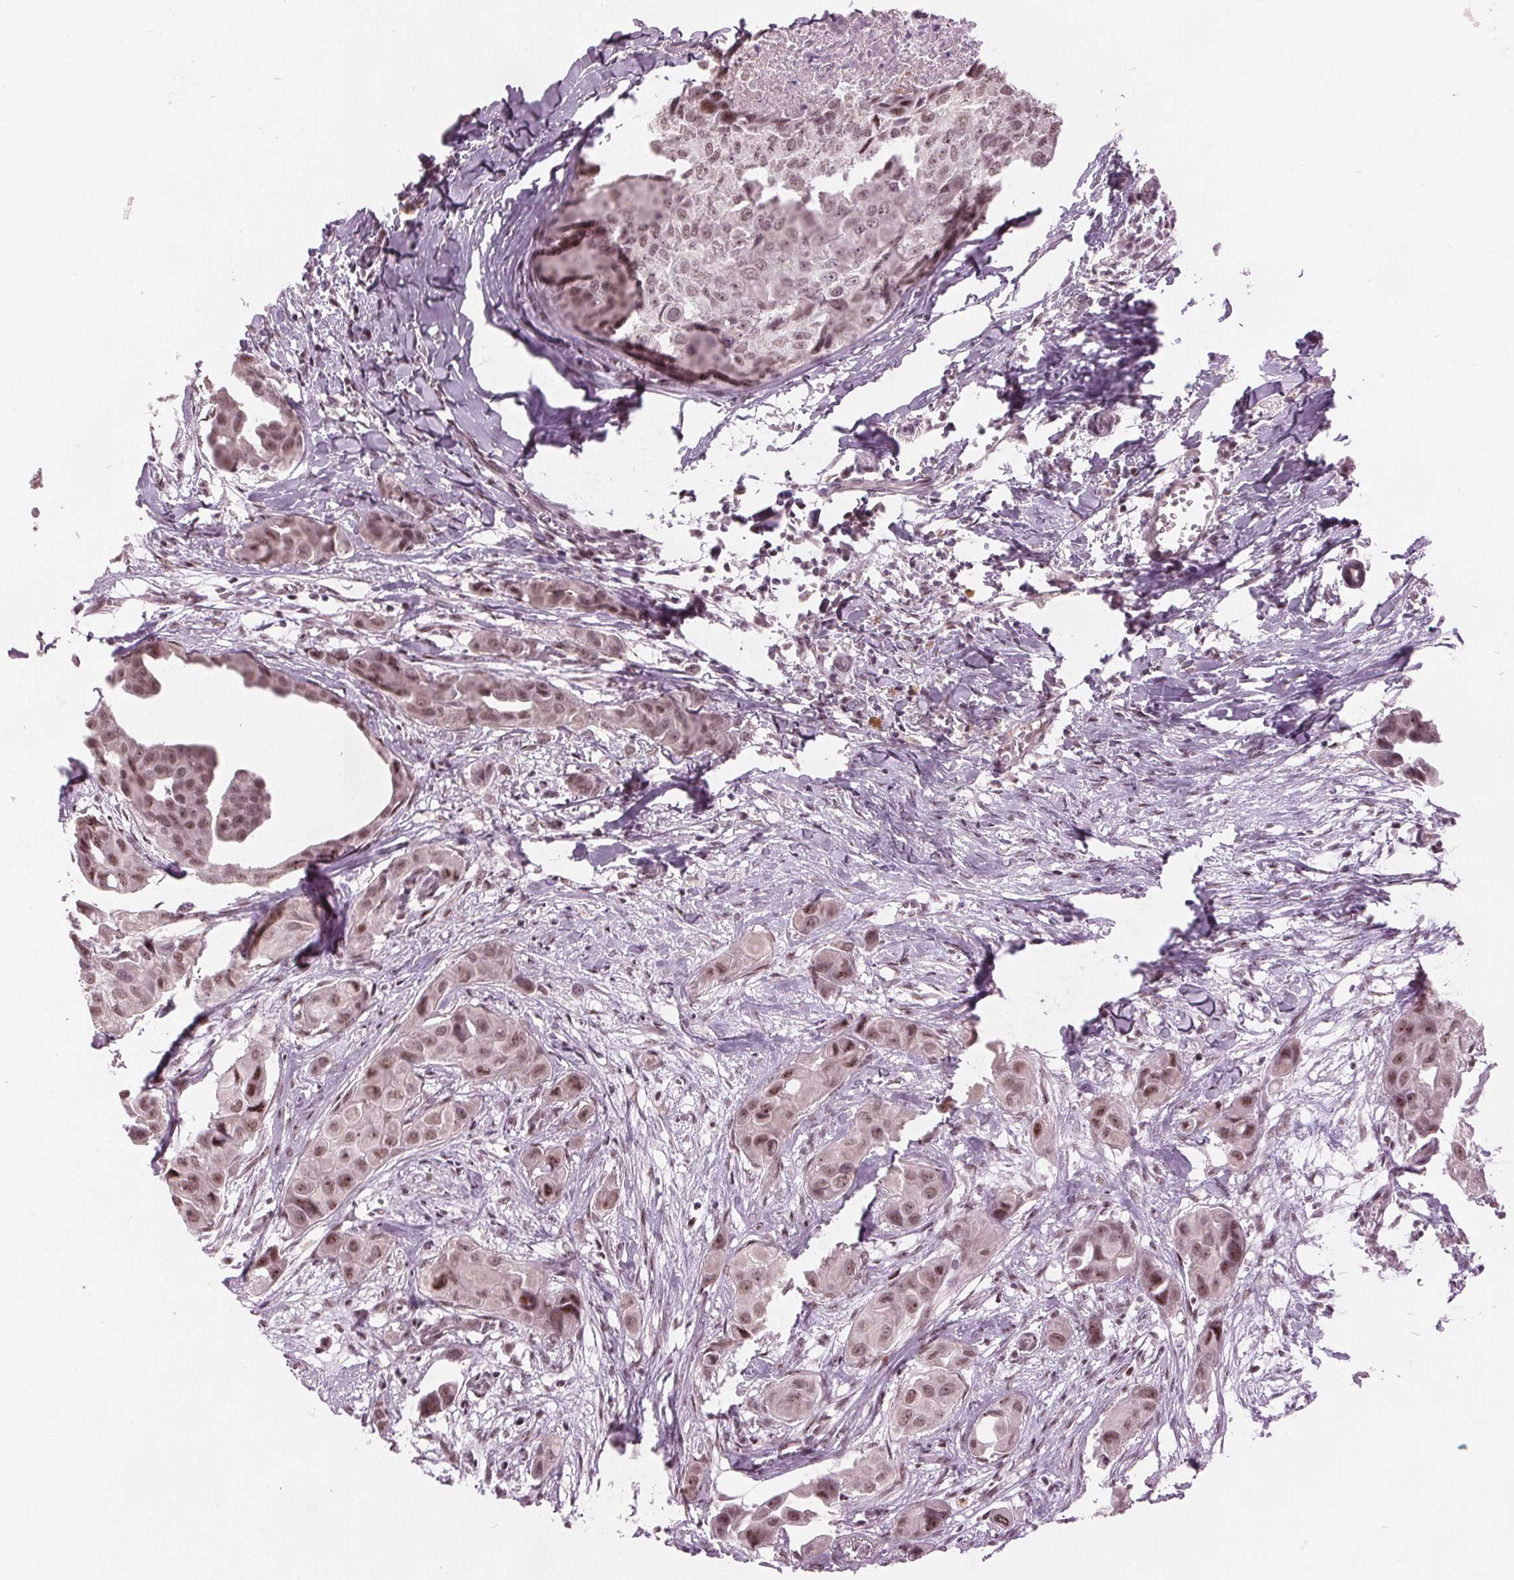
{"staining": {"intensity": "moderate", "quantity": ">75%", "location": "nuclear"}, "tissue": "breast cancer", "cell_type": "Tumor cells", "image_type": "cancer", "snomed": [{"axis": "morphology", "description": "Duct carcinoma"}, {"axis": "topography", "description": "Breast"}], "caption": "Breast cancer tissue demonstrates moderate nuclear expression in approximately >75% of tumor cells, visualized by immunohistochemistry. Using DAB (3,3'-diaminobenzidine) (brown) and hematoxylin (blue) stains, captured at high magnification using brightfield microscopy.", "gene": "TTC34", "patient": {"sex": "female", "age": 38}}